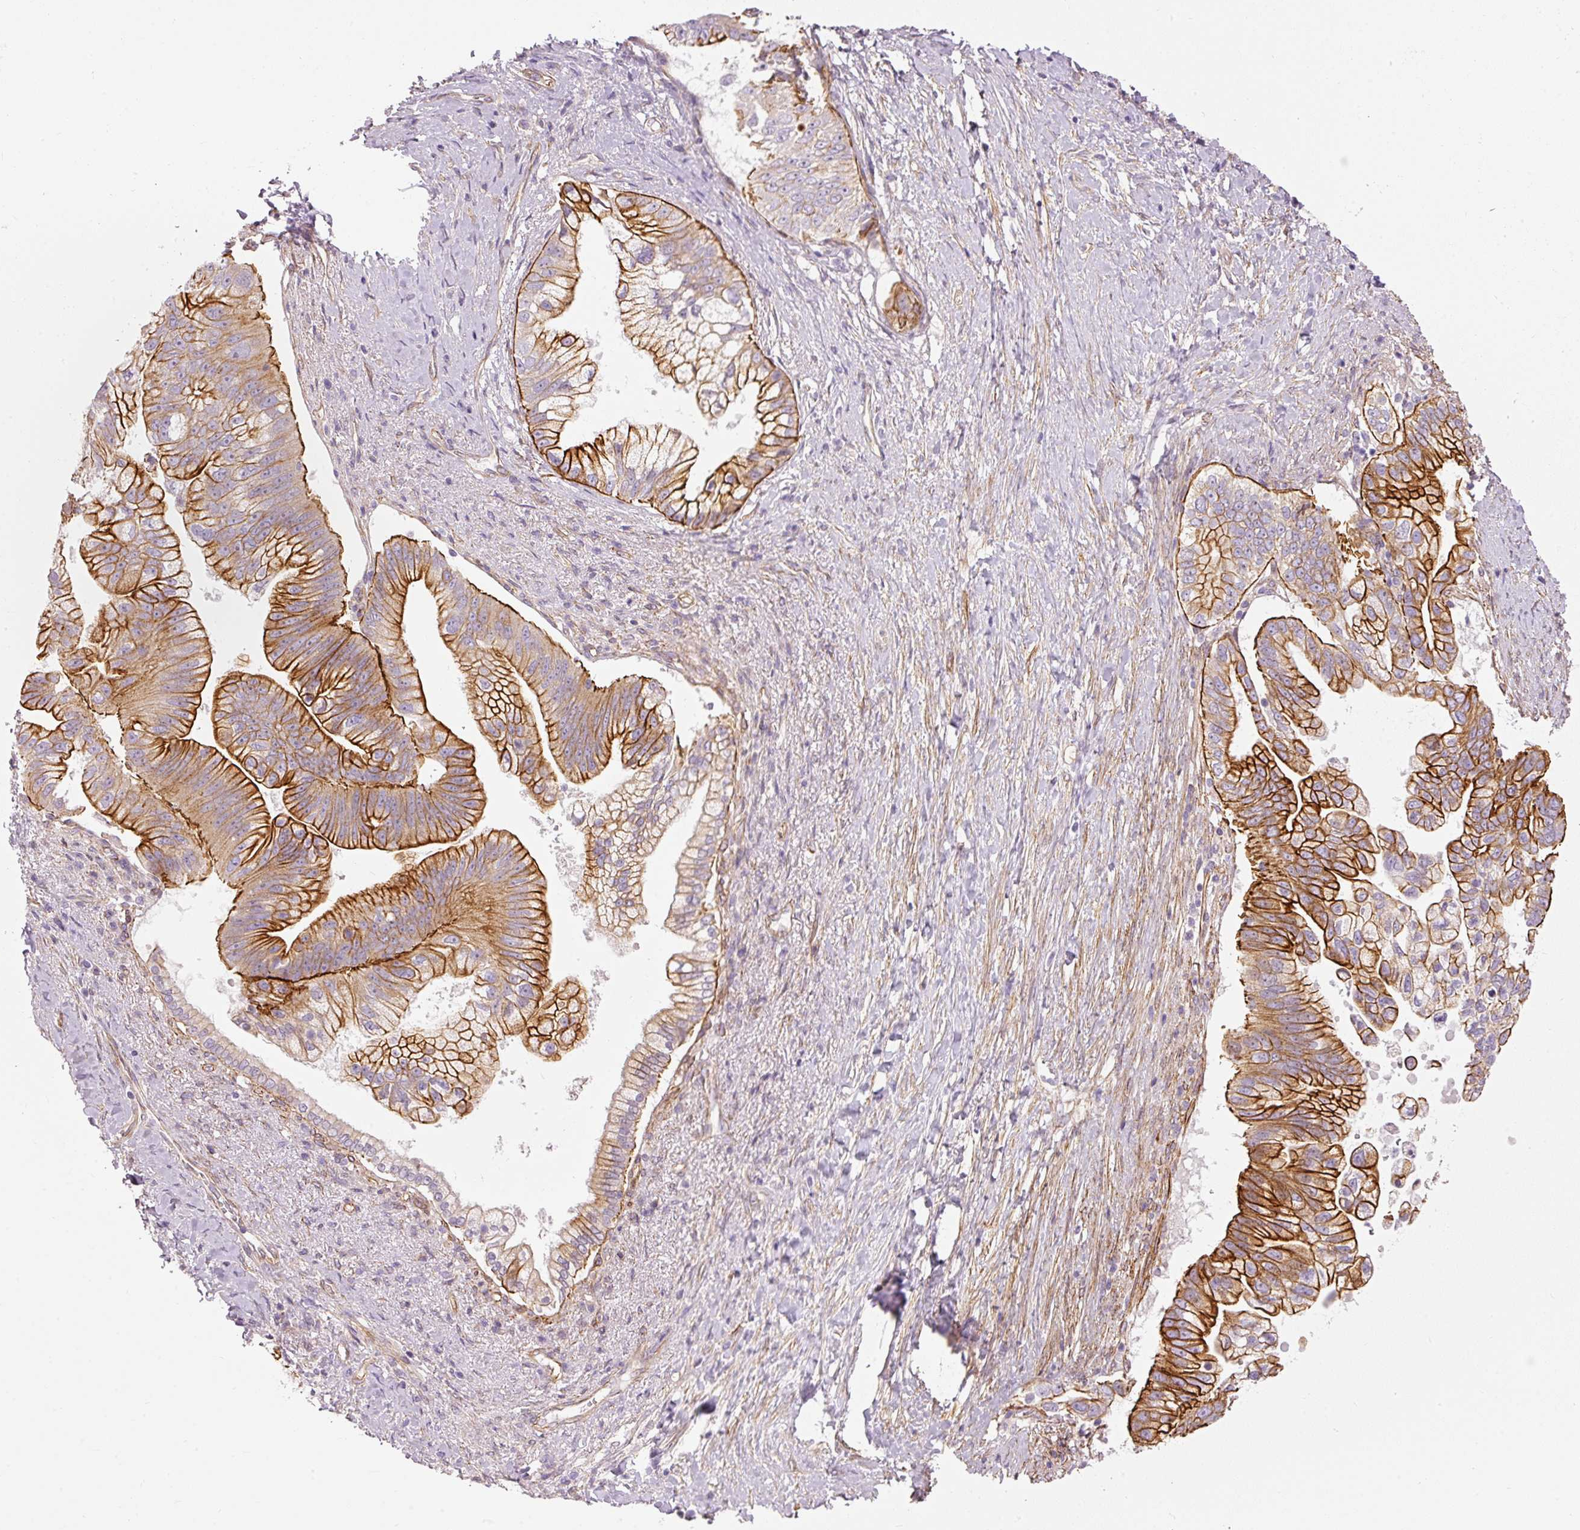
{"staining": {"intensity": "strong", "quantity": ">75%", "location": "cytoplasmic/membranous"}, "tissue": "pancreatic cancer", "cell_type": "Tumor cells", "image_type": "cancer", "snomed": [{"axis": "morphology", "description": "Adenocarcinoma, NOS"}, {"axis": "topography", "description": "Pancreas"}], "caption": "Strong cytoplasmic/membranous protein staining is identified in about >75% of tumor cells in pancreatic cancer.", "gene": "OSR2", "patient": {"sex": "male", "age": 70}}